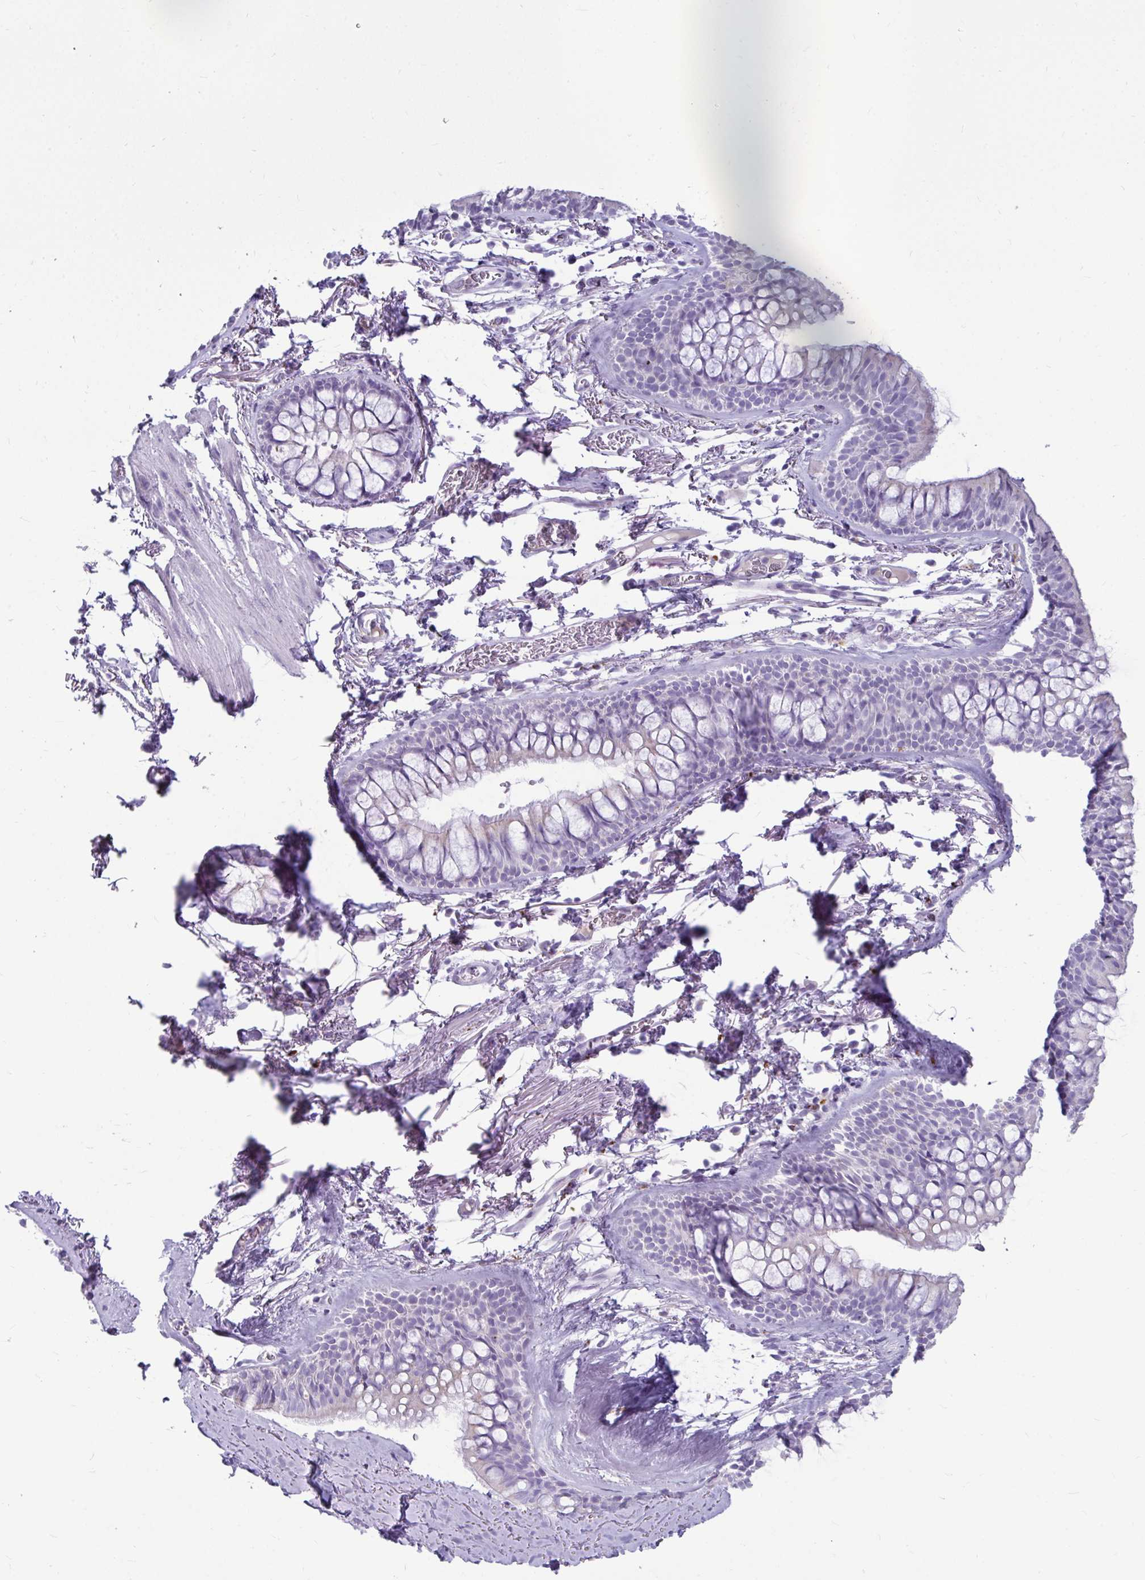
{"staining": {"intensity": "negative", "quantity": "none", "location": "none"}, "tissue": "bronchus", "cell_type": "Respiratory epithelial cells", "image_type": "normal", "snomed": [{"axis": "morphology", "description": "Normal tissue, NOS"}, {"axis": "topography", "description": "Cartilage tissue"}, {"axis": "topography", "description": "Bronchus"}], "caption": "A micrograph of human bronchus is negative for staining in respiratory epithelial cells. The staining is performed using DAB brown chromogen with nuclei counter-stained in using hematoxylin.", "gene": "CTSZ", "patient": {"sex": "female", "age": 79}}